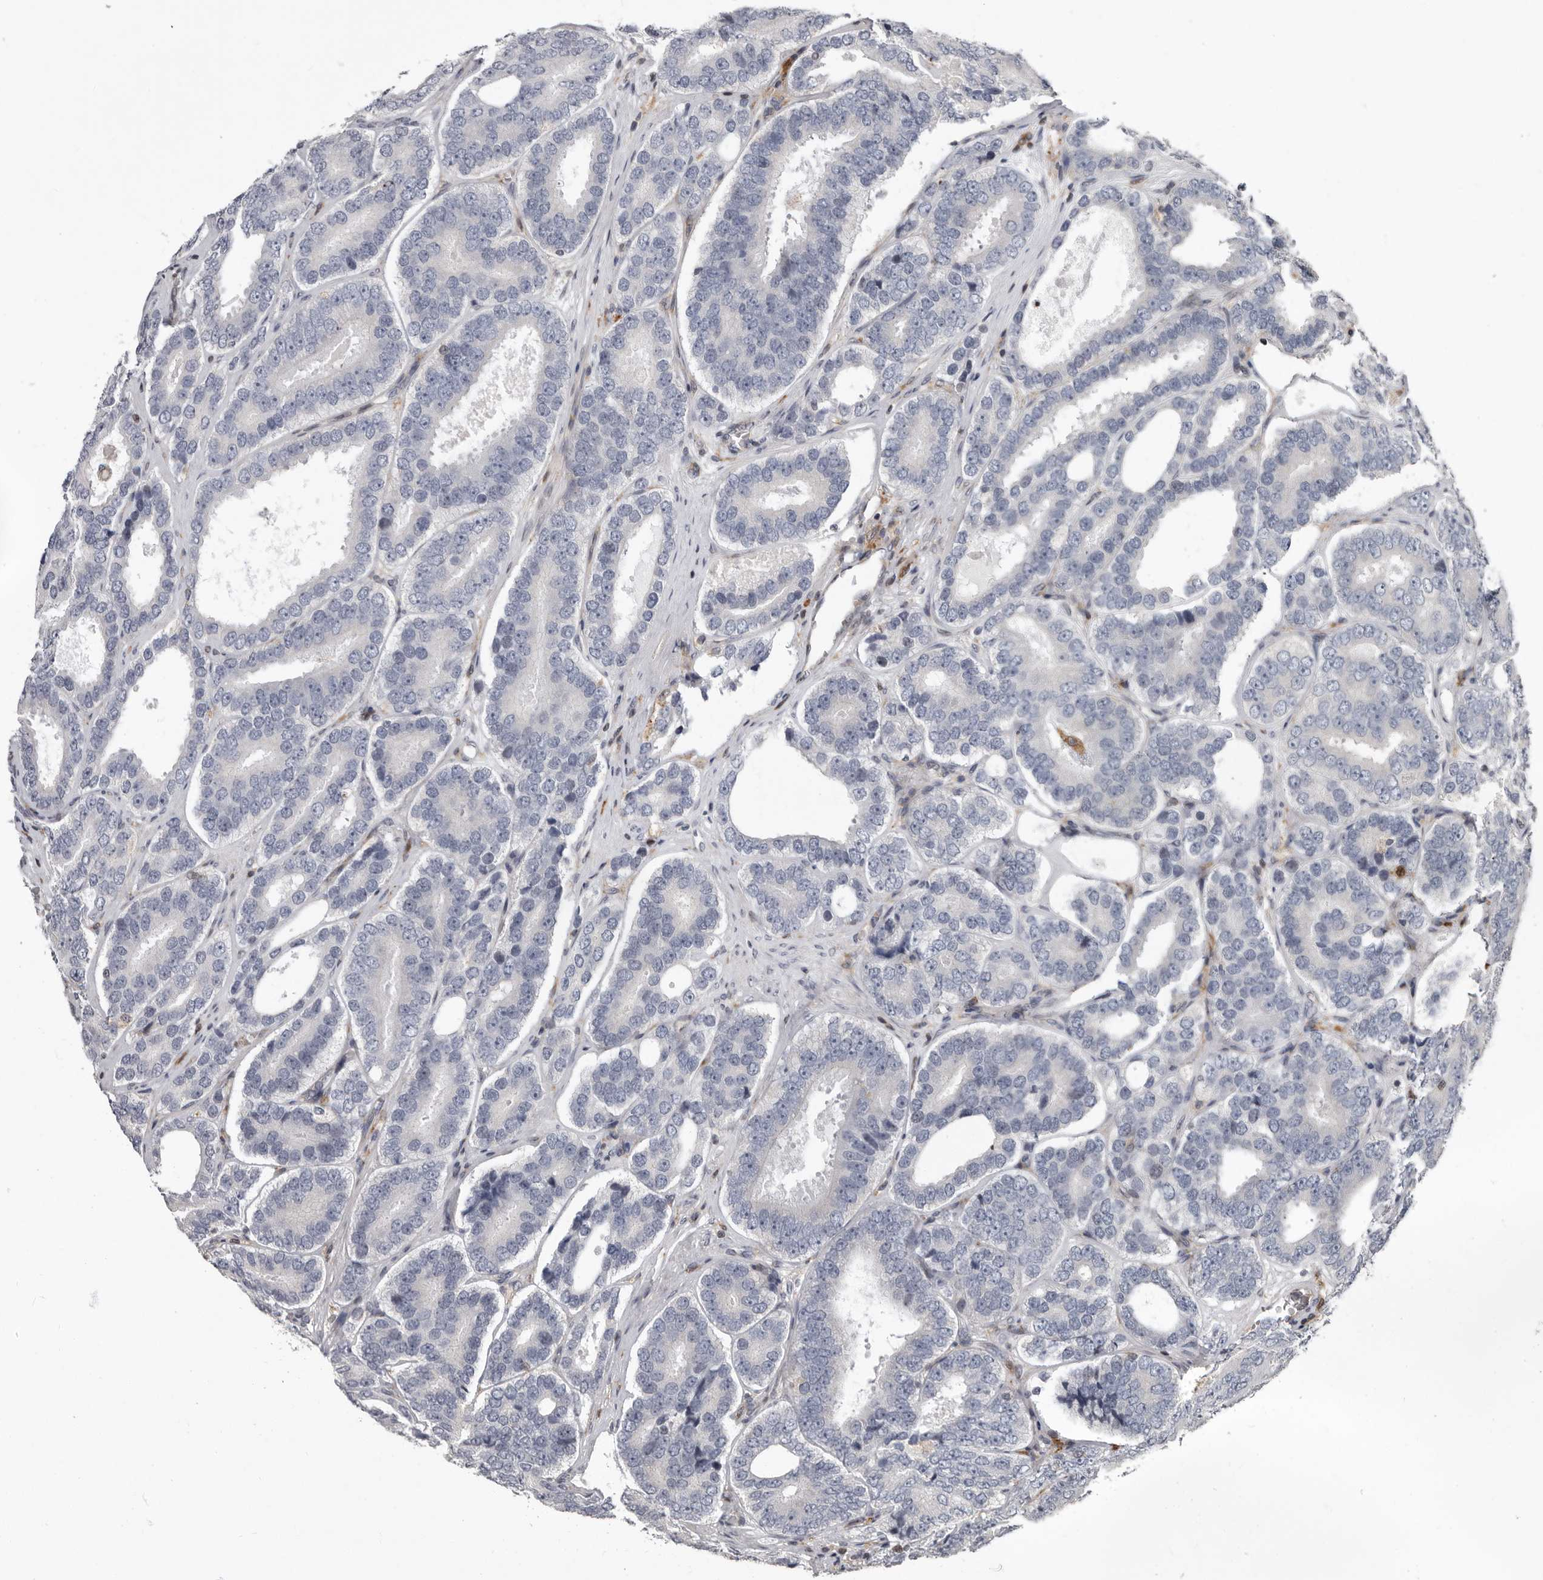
{"staining": {"intensity": "negative", "quantity": "none", "location": "none"}, "tissue": "prostate cancer", "cell_type": "Tumor cells", "image_type": "cancer", "snomed": [{"axis": "morphology", "description": "Adenocarcinoma, High grade"}, {"axis": "topography", "description": "Prostate"}], "caption": "DAB (3,3'-diaminobenzidine) immunohistochemical staining of prostate cancer shows no significant expression in tumor cells.", "gene": "FGFR4", "patient": {"sex": "male", "age": 56}}